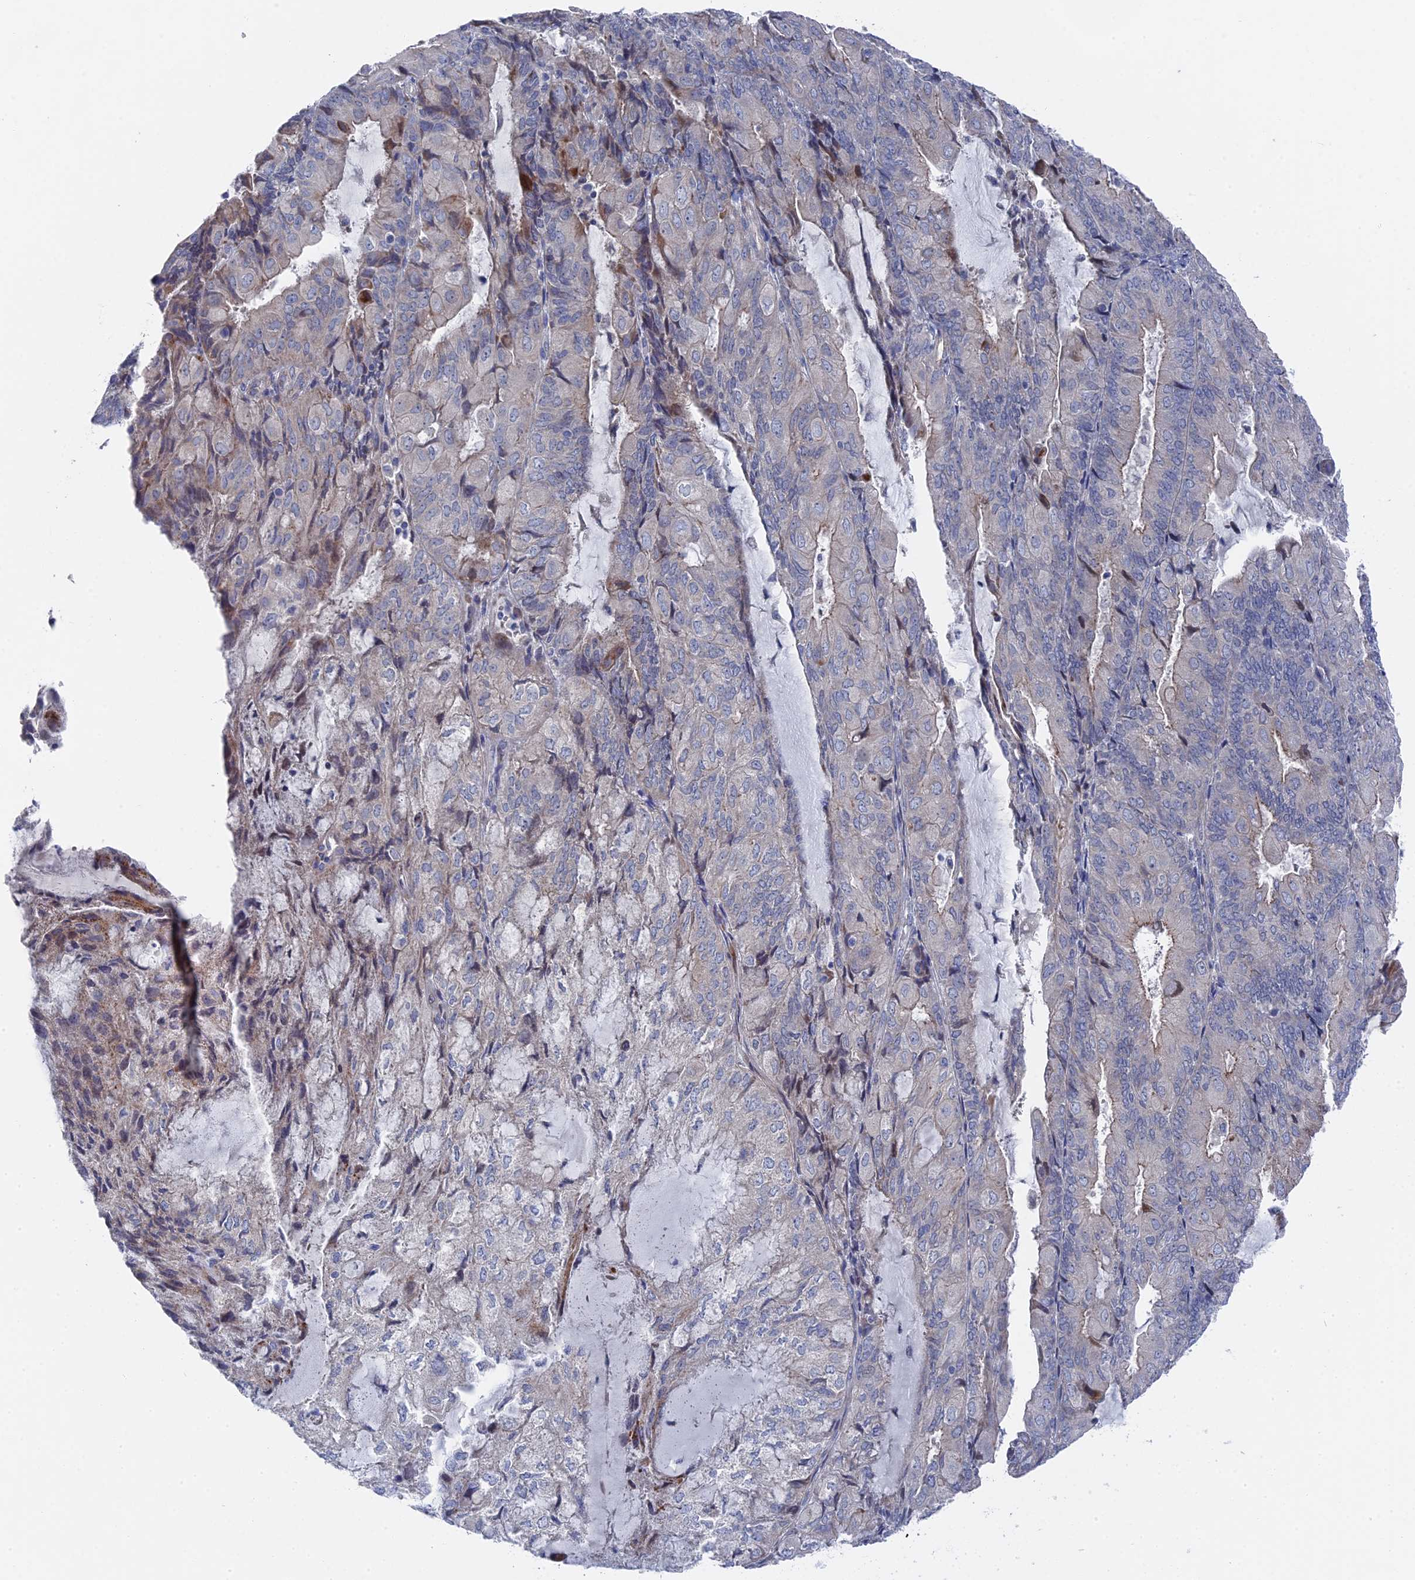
{"staining": {"intensity": "negative", "quantity": "none", "location": "none"}, "tissue": "endometrial cancer", "cell_type": "Tumor cells", "image_type": "cancer", "snomed": [{"axis": "morphology", "description": "Adenocarcinoma, NOS"}, {"axis": "topography", "description": "Endometrium"}], "caption": "DAB (3,3'-diaminobenzidine) immunohistochemical staining of endometrial cancer (adenocarcinoma) shows no significant staining in tumor cells. The staining was performed using DAB to visualize the protein expression in brown, while the nuclei were stained in blue with hematoxylin (Magnification: 20x).", "gene": "TMEM161A", "patient": {"sex": "female", "age": 81}}